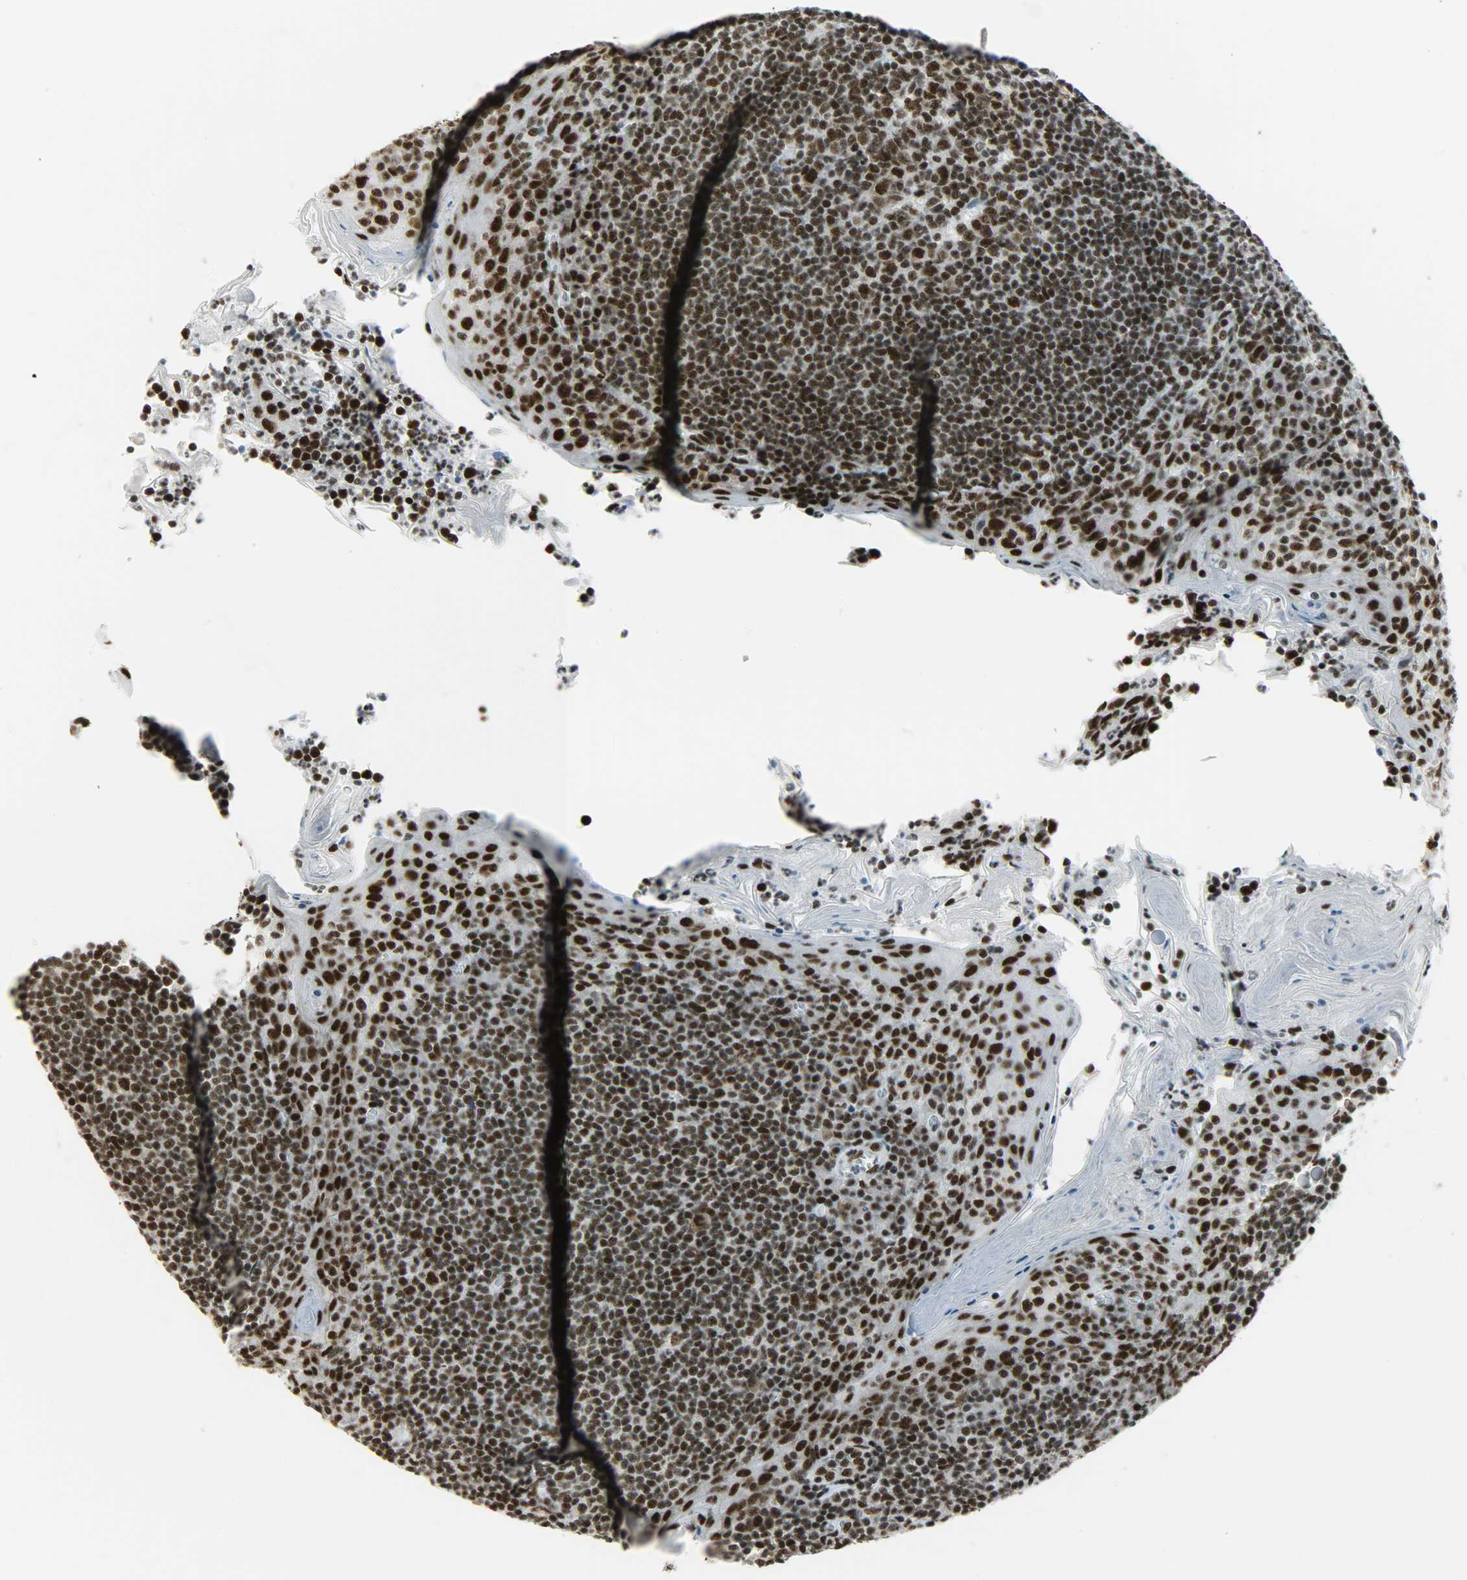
{"staining": {"intensity": "strong", "quantity": ">75%", "location": "nuclear"}, "tissue": "tonsil", "cell_type": "Germinal center cells", "image_type": "normal", "snomed": [{"axis": "morphology", "description": "Normal tissue, NOS"}, {"axis": "topography", "description": "Tonsil"}], "caption": "Brown immunohistochemical staining in unremarkable human tonsil demonstrates strong nuclear expression in approximately >75% of germinal center cells. The staining was performed using DAB, with brown indicating positive protein expression. Nuclei are stained blue with hematoxylin.", "gene": "SNRPA", "patient": {"sex": "male", "age": 31}}